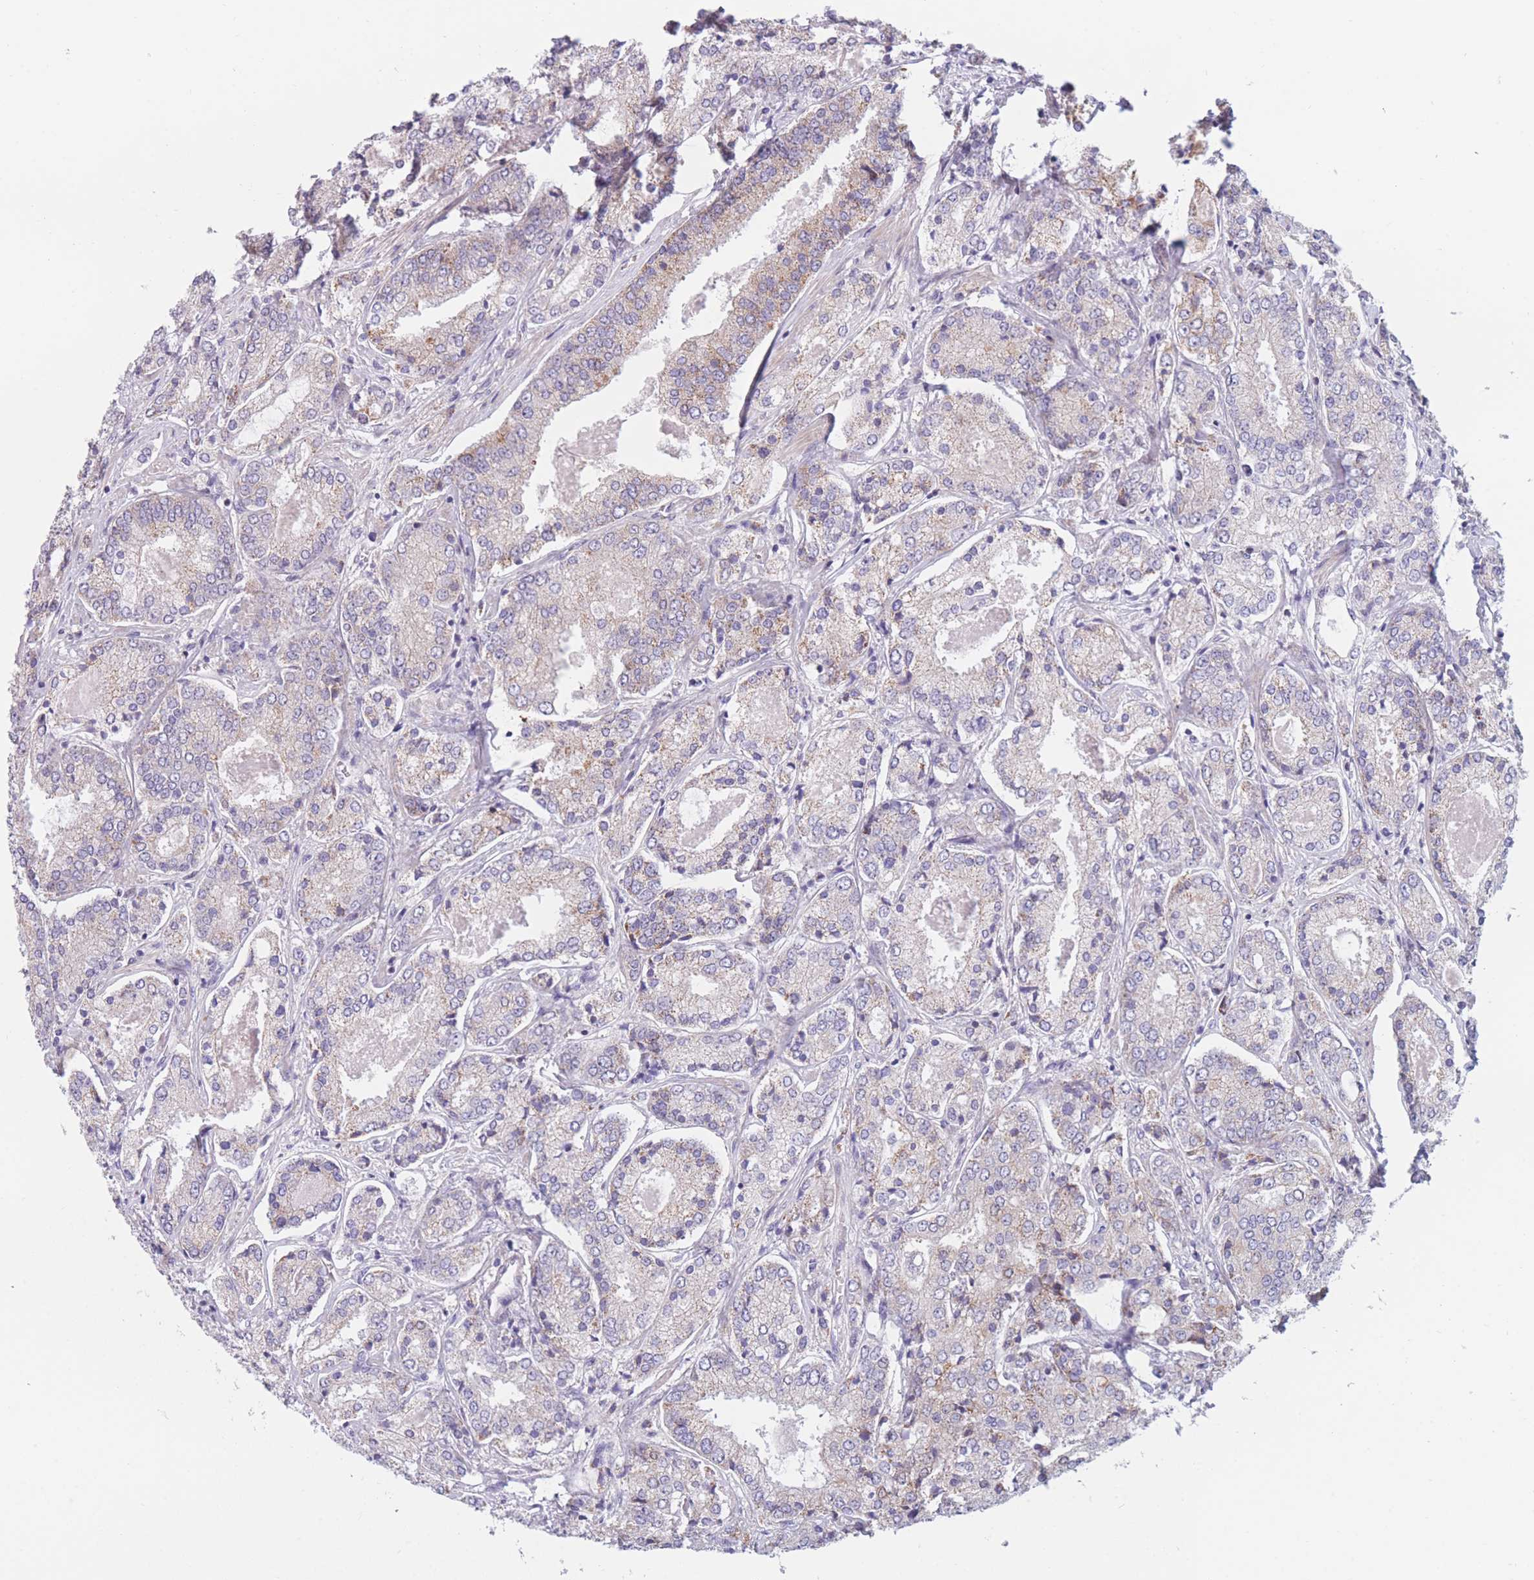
{"staining": {"intensity": "weak", "quantity": "<25%", "location": "cytoplasmic/membranous"}, "tissue": "prostate cancer", "cell_type": "Tumor cells", "image_type": "cancer", "snomed": [{"axis": "morphology", "description": "Adenocarcinoma, High grade"}, {"axis": "topography", "description": "Prostate"}], "caption": "IHC image of human high-grade adenocarcinoma (prostate) stained for a protein (brown), which displays no positivity in tumor cells.", "gene": "PDE4A", "patient": {"sex": "male", "age": 63}}